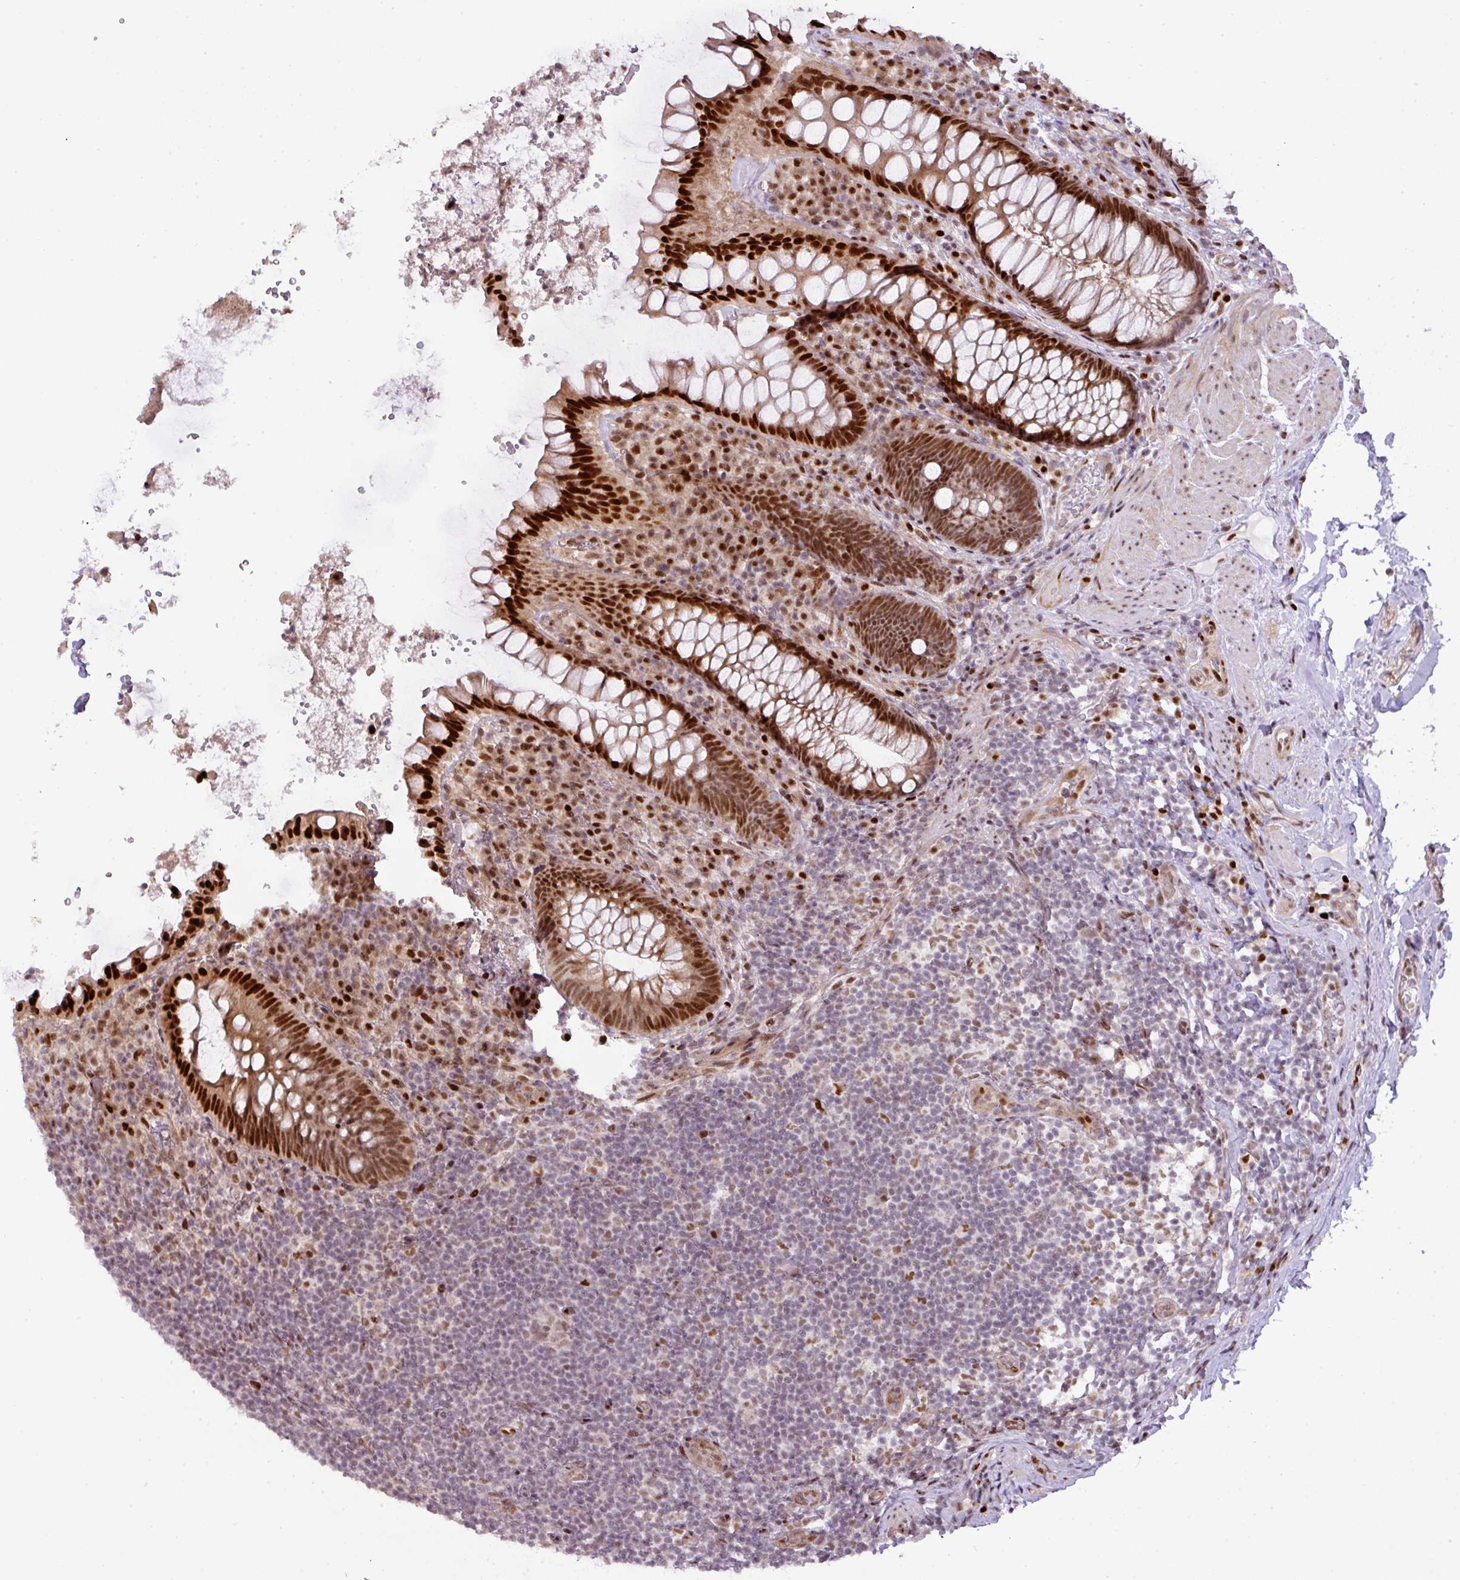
{"staining": {"intensity": "strong", "quantity": ">75%", "location": "nuclear"}, "tissue": "rectum", "cell_type": "Glandular cells", "image_type": "normal", "snomed": [{"axis": "morphology", "description": "Normal tissue, NOS"}, {"axis": "topography", "description": "Rectum"}], "caption": "A brown stain shows strong nuclear staining of a protein in glandular cells of benign human rectum. (brown staining indicates protein expression, while blue staining denotes nuclei).", "gene": "MYSM1", "patient": {"sex": "female", "age": 69}}